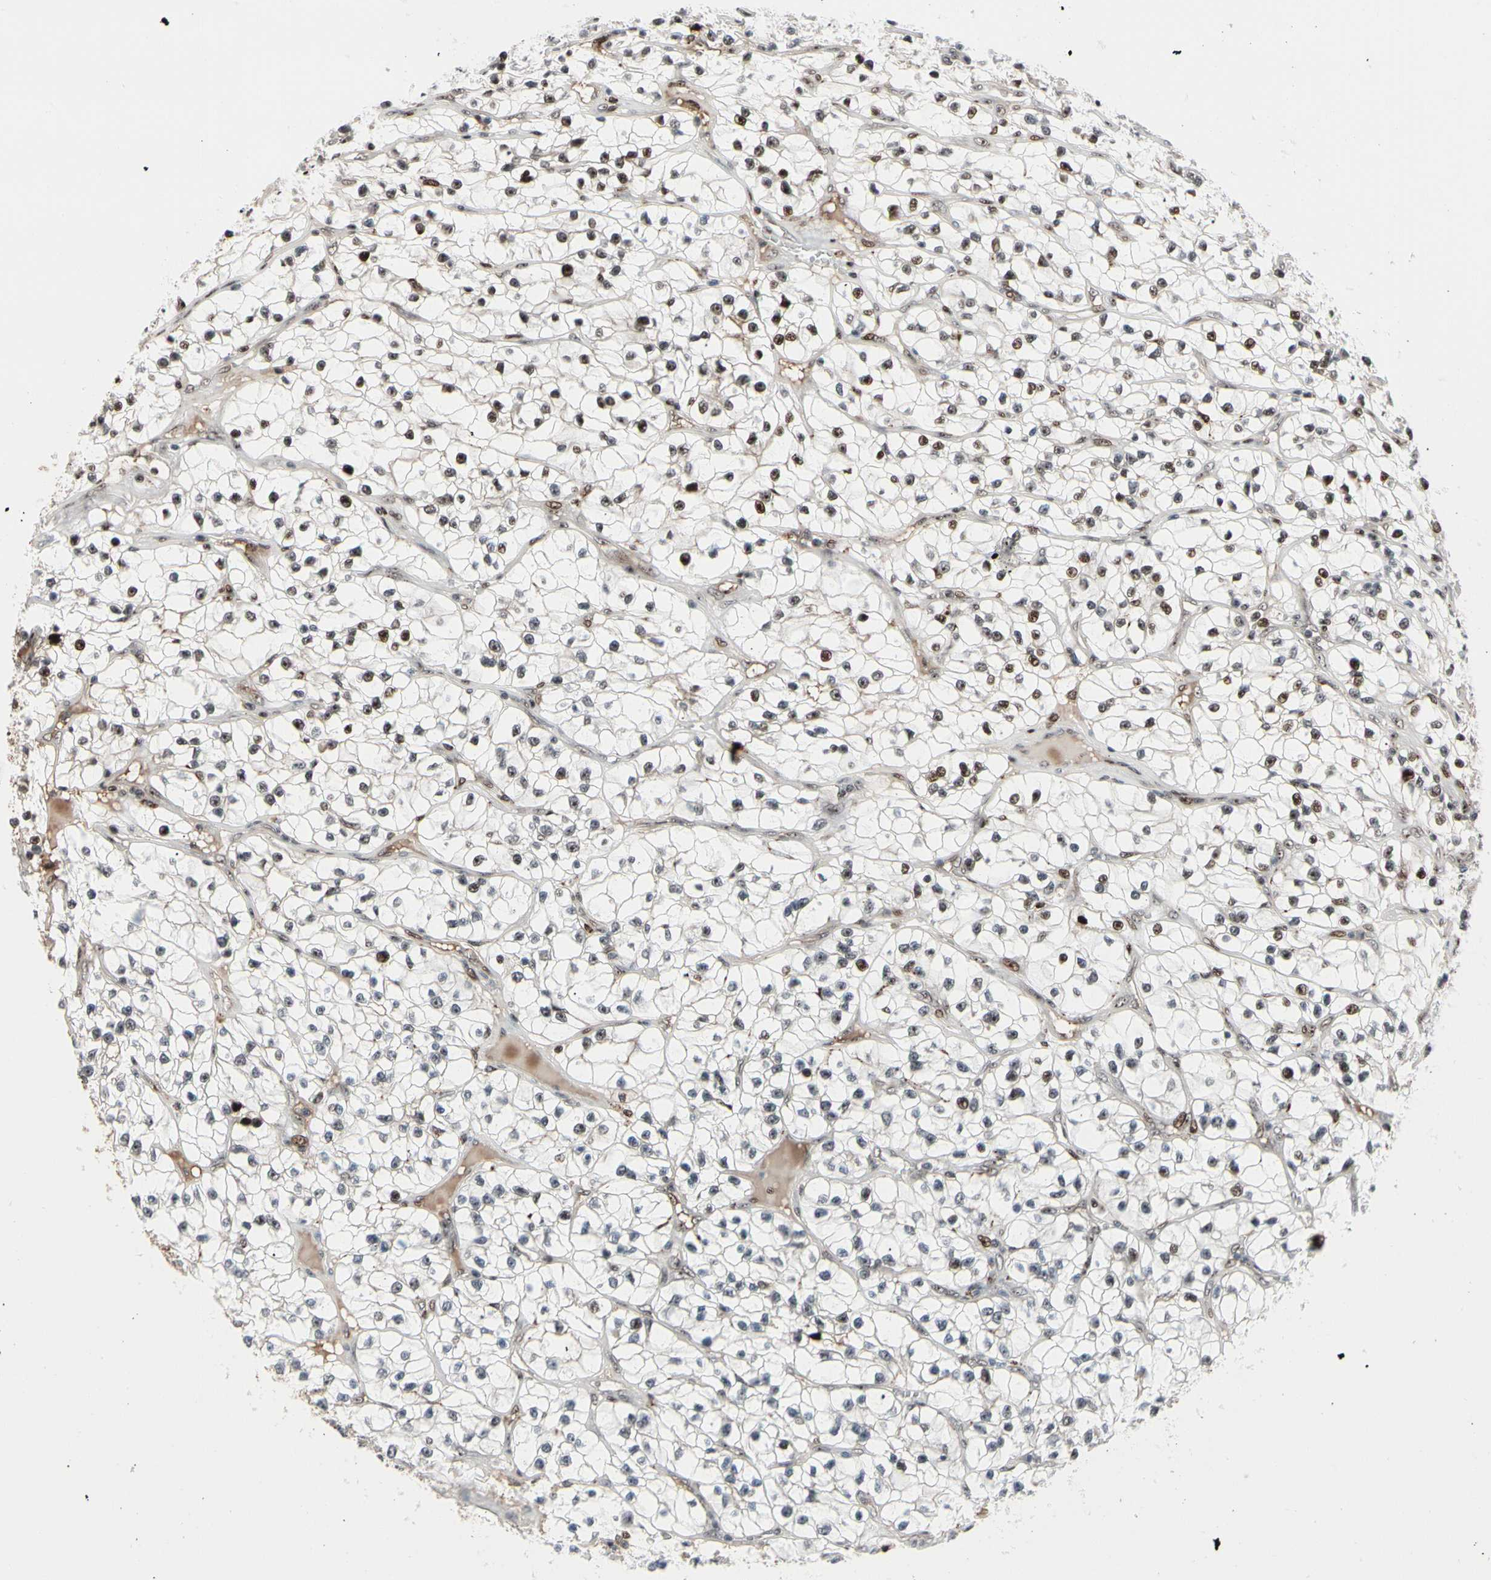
{"staining": {"intensity": "moderate", "quantity": ">75%", "location": "nuclear"}, "tissue": "renal cancer", "cell_type": "Tumor cells", "image_type": "cancer", "snomed": [{"axis": "morphology", "description": "Adenocarcinoma, NOS"}, {"axis": "topography", "description": "Kidney"}], "caption": "This is an image of immunohistochemistry (IHC) staining of adenocarcinoma (renal), which shows moderate positivity in the nuclear of tumor cells.", "gene": "FOXO3", "patient": {"sex": "female", "age": 57}}